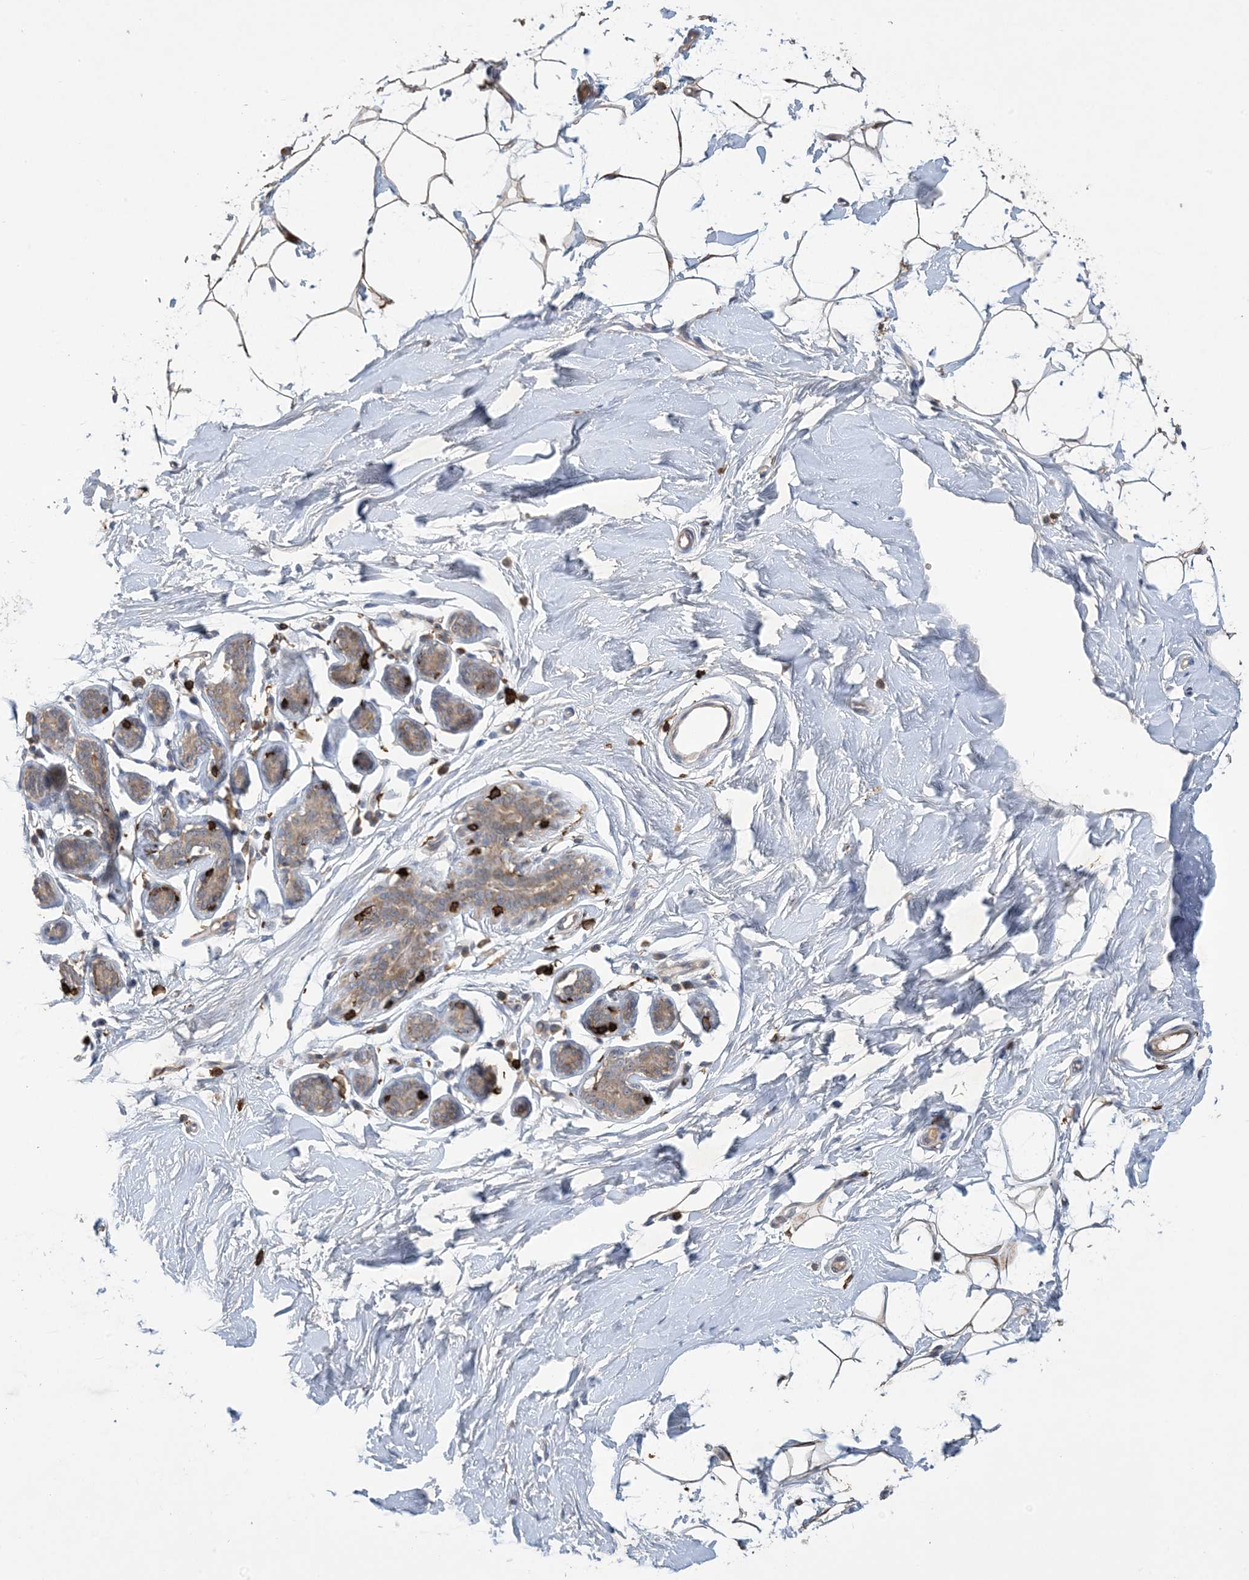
{"staining": {"intensity": "moderate", "quantity": "25%-75%", "location": "cytoplasmic/membranous"}, "tissue": "adipose tissue", "cell_type": "Adipocytes", "image_type": "normal", "snomed": [{"axis": "morphology", "description": "Normal tissue, NOS"}, {"axis": "topography", "description": "Breast"}], "caption": "DAB immunohistochemical staining of benign human adipose tissue reveals moderate cytoplasmic/membranous protein expression in approximately 25%-75% of adipocytes. The staining was performed using DAB, with brown indicating positive protein expression. Nuclei are stained blue with hematoxylin.", "gene": "AK9", "patient": {"sex": "female", "age": 23}}